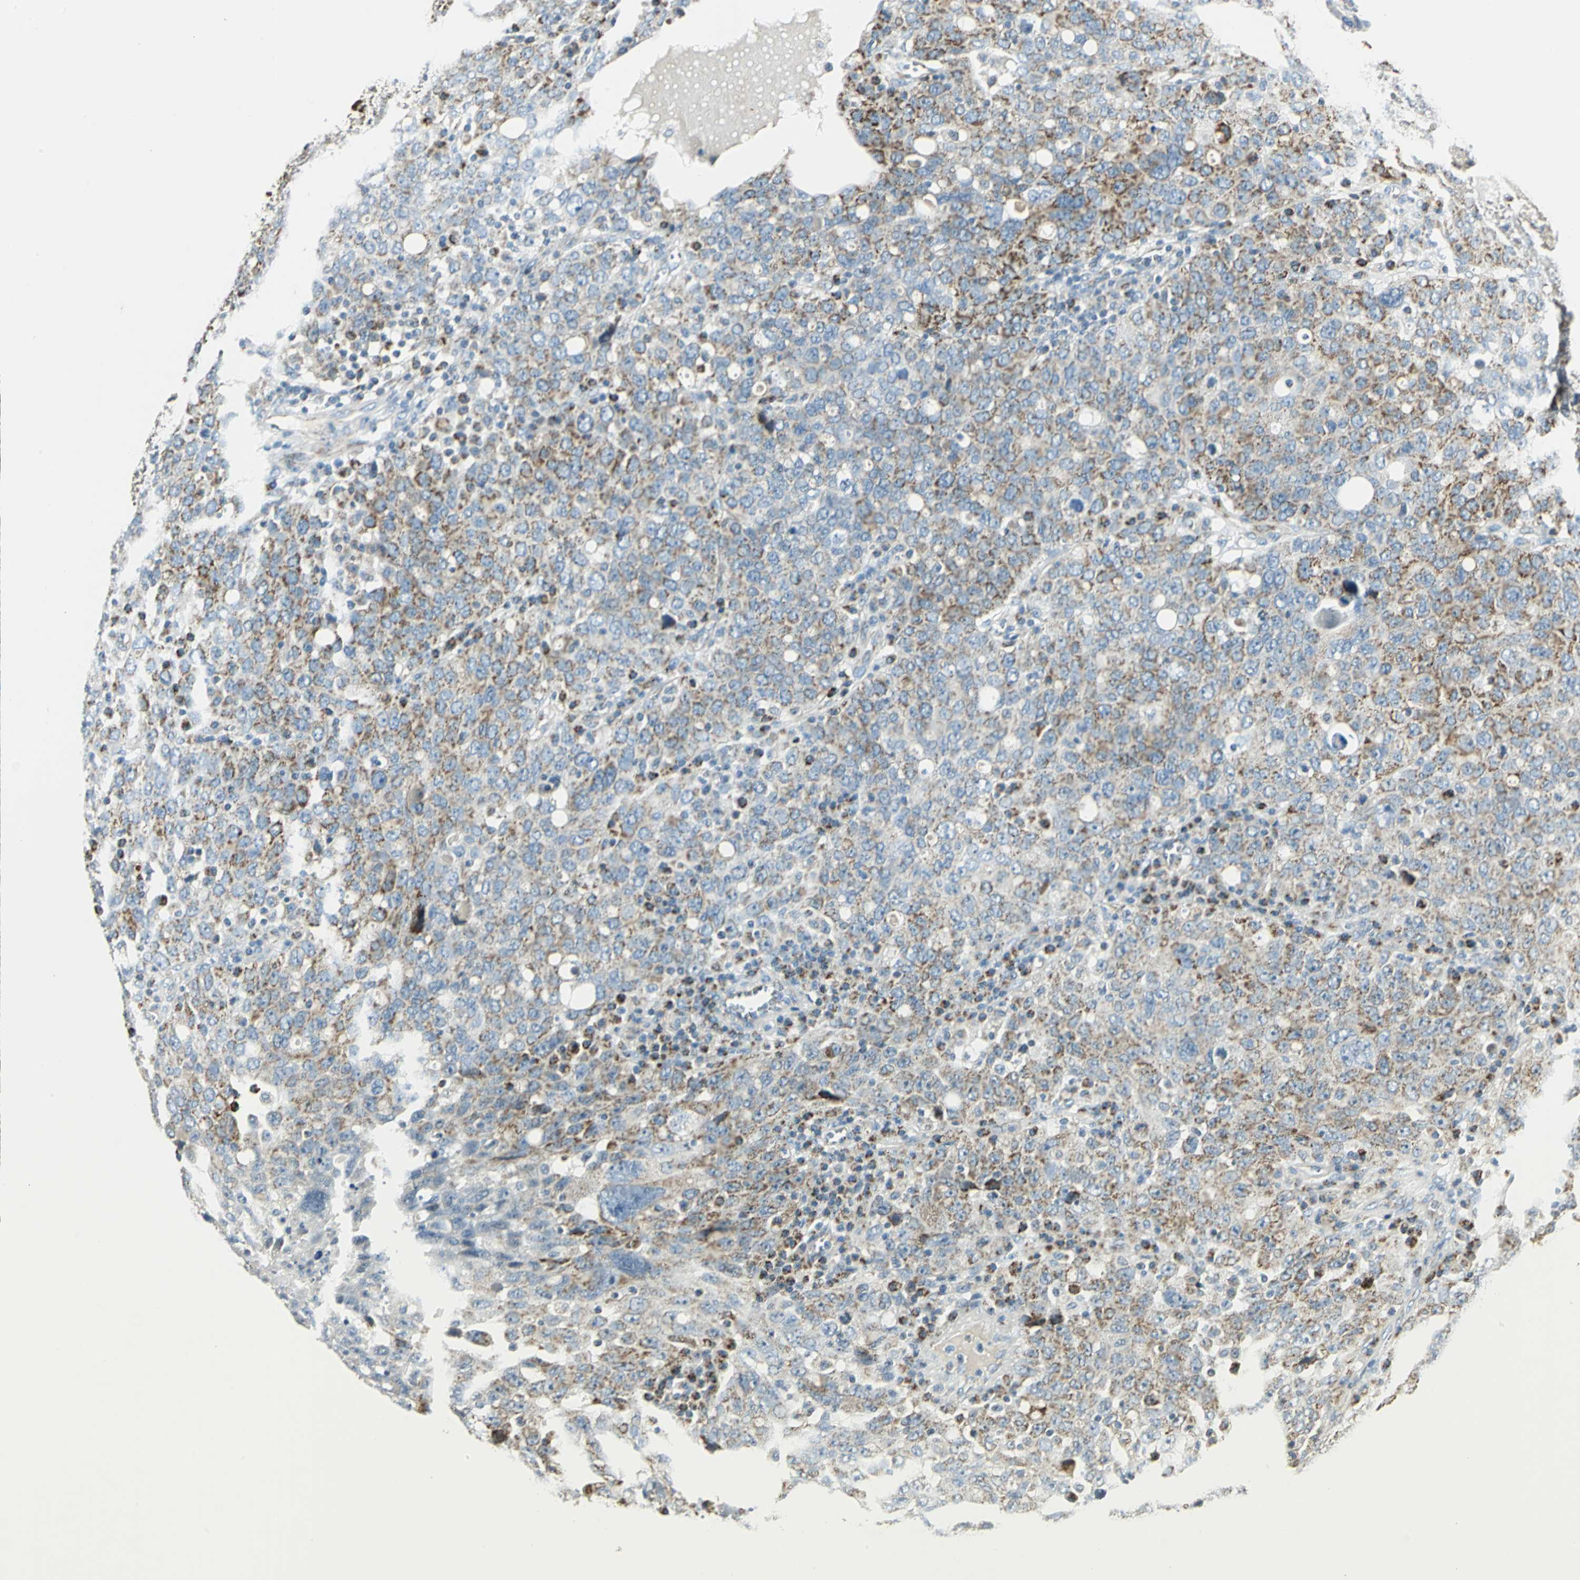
{"staining": {"intensity": "moderate", "quantity": "25%-75%", "location": "cytoplasmic/membranous"}, "tissue": "ovarian cancer", "cell_type": "Tumor cells", "image_type": "cancer", "snomed": [{"axis": "morphology", "description": "Carcinoma, endometroid"}, {"axis": "topography", "description": "Ovary"}], "caption": "Immunohistochemistry of human ovarian cancer (endometroid carcinoma) demonstrates medium levels of moderate cytoplasmic/membranous positivity in about 25%-75% of tumor cells. Nuclei are stained in blue.", "gene": "ACADM", "patient": {"sex": "female", "age": 62}}